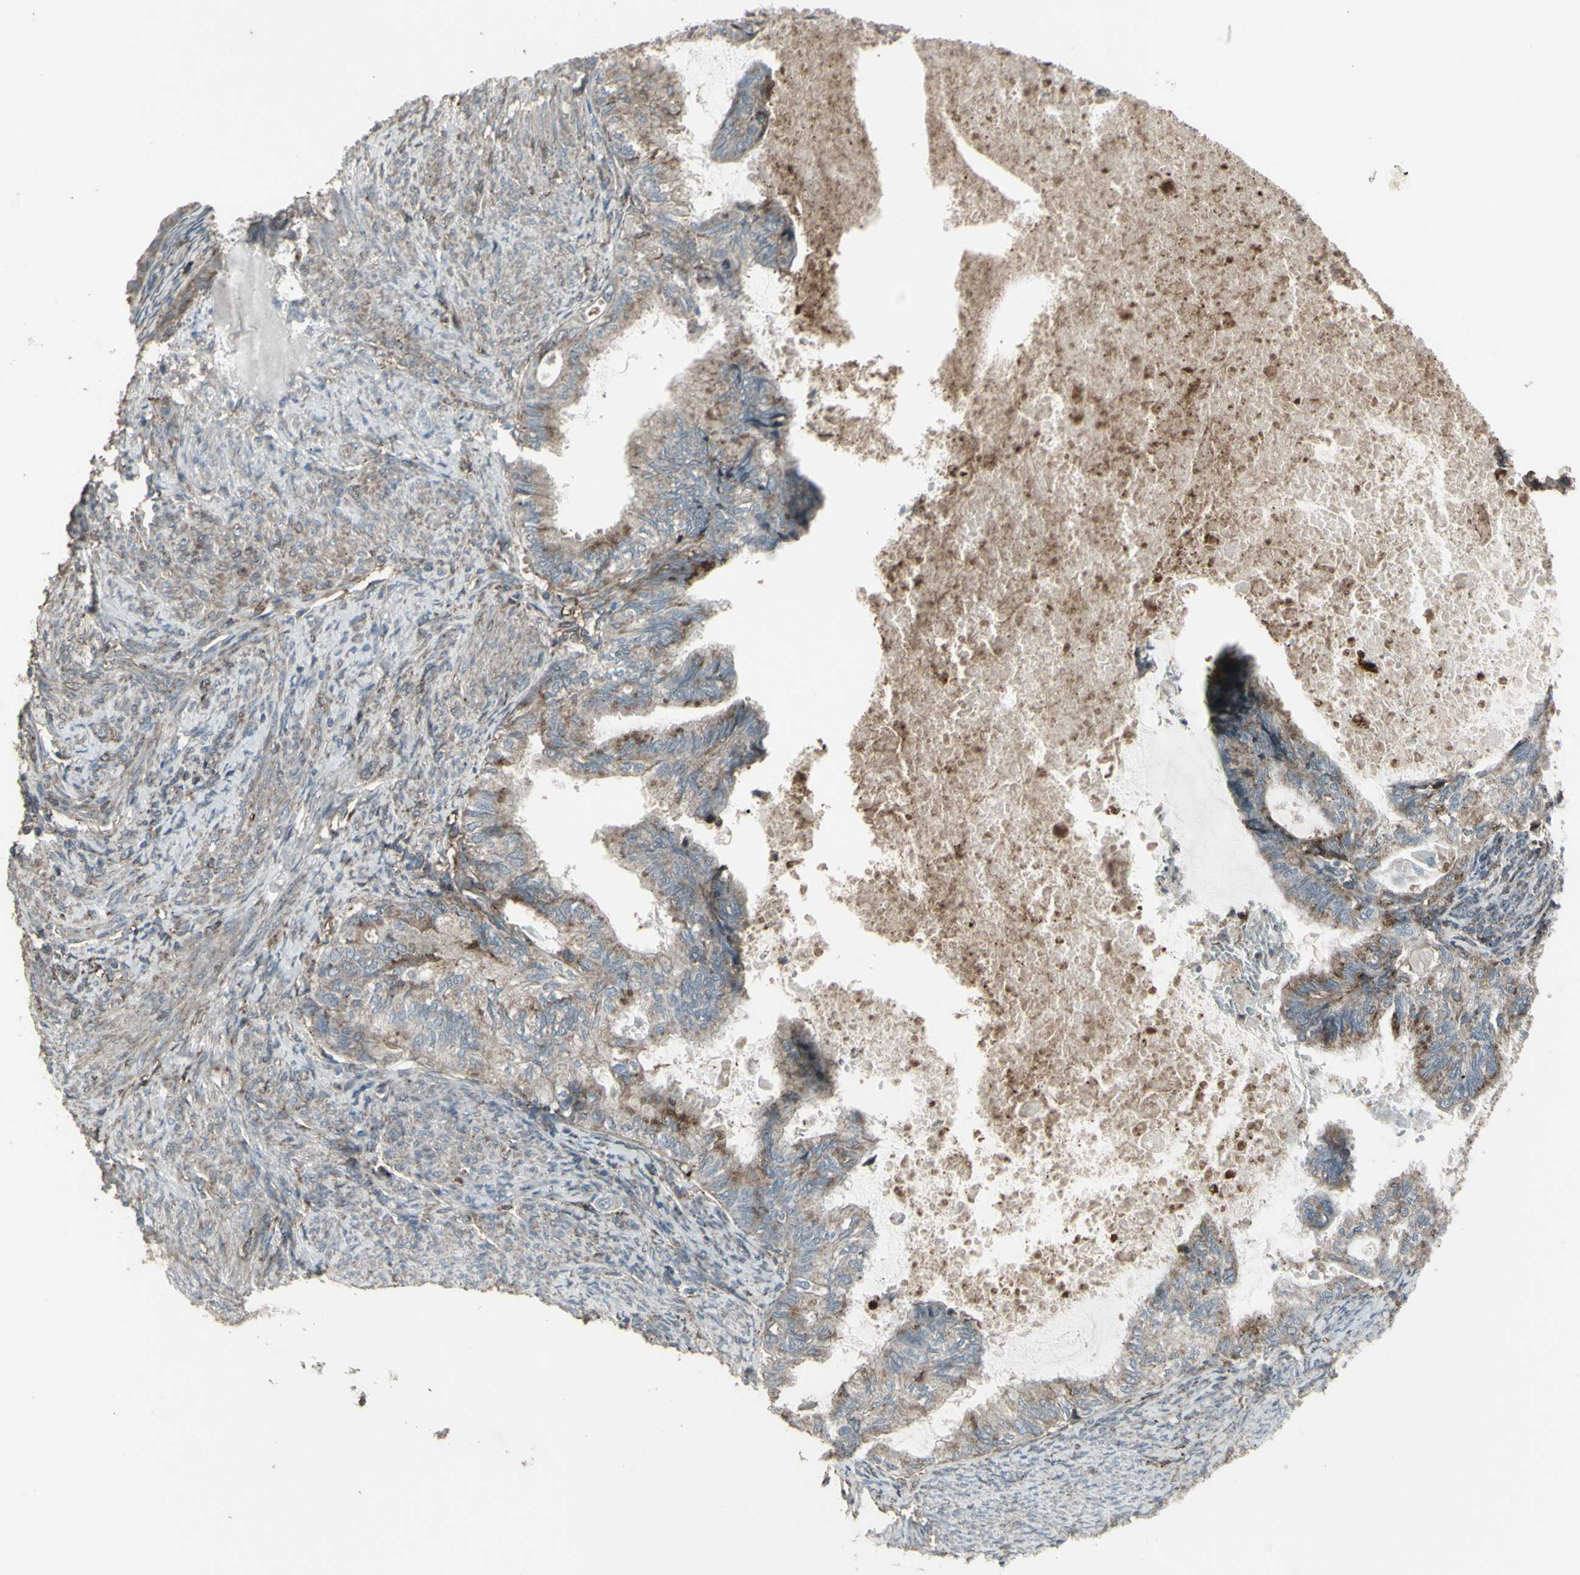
{"staining": {"intensity": "strong", "quantity": "<25%", "location": "cytoplasmic/membranous"}, "tissue": "cervical cancer", "cell_type": "Tumor cells", "image_type": "cancer", "snomed": [{"axis": "morphology", "description": "Normal tissue, NOS"}, {"axis": "morphology", "description": "Adenocarcinoma, NOS"}, {"axis": "topography", "description": "Cervix"}, {"axis": "topography", "description": "Endometrium"}], "caption": "IHC (DAB) staining of adenocarcinoma (cervical) reveals strong cytoplasmic/membranous protein expression in approximately <25% of tumor cells.", "gene": "SMO", "patient": {"sex": "female", "age": 86}}